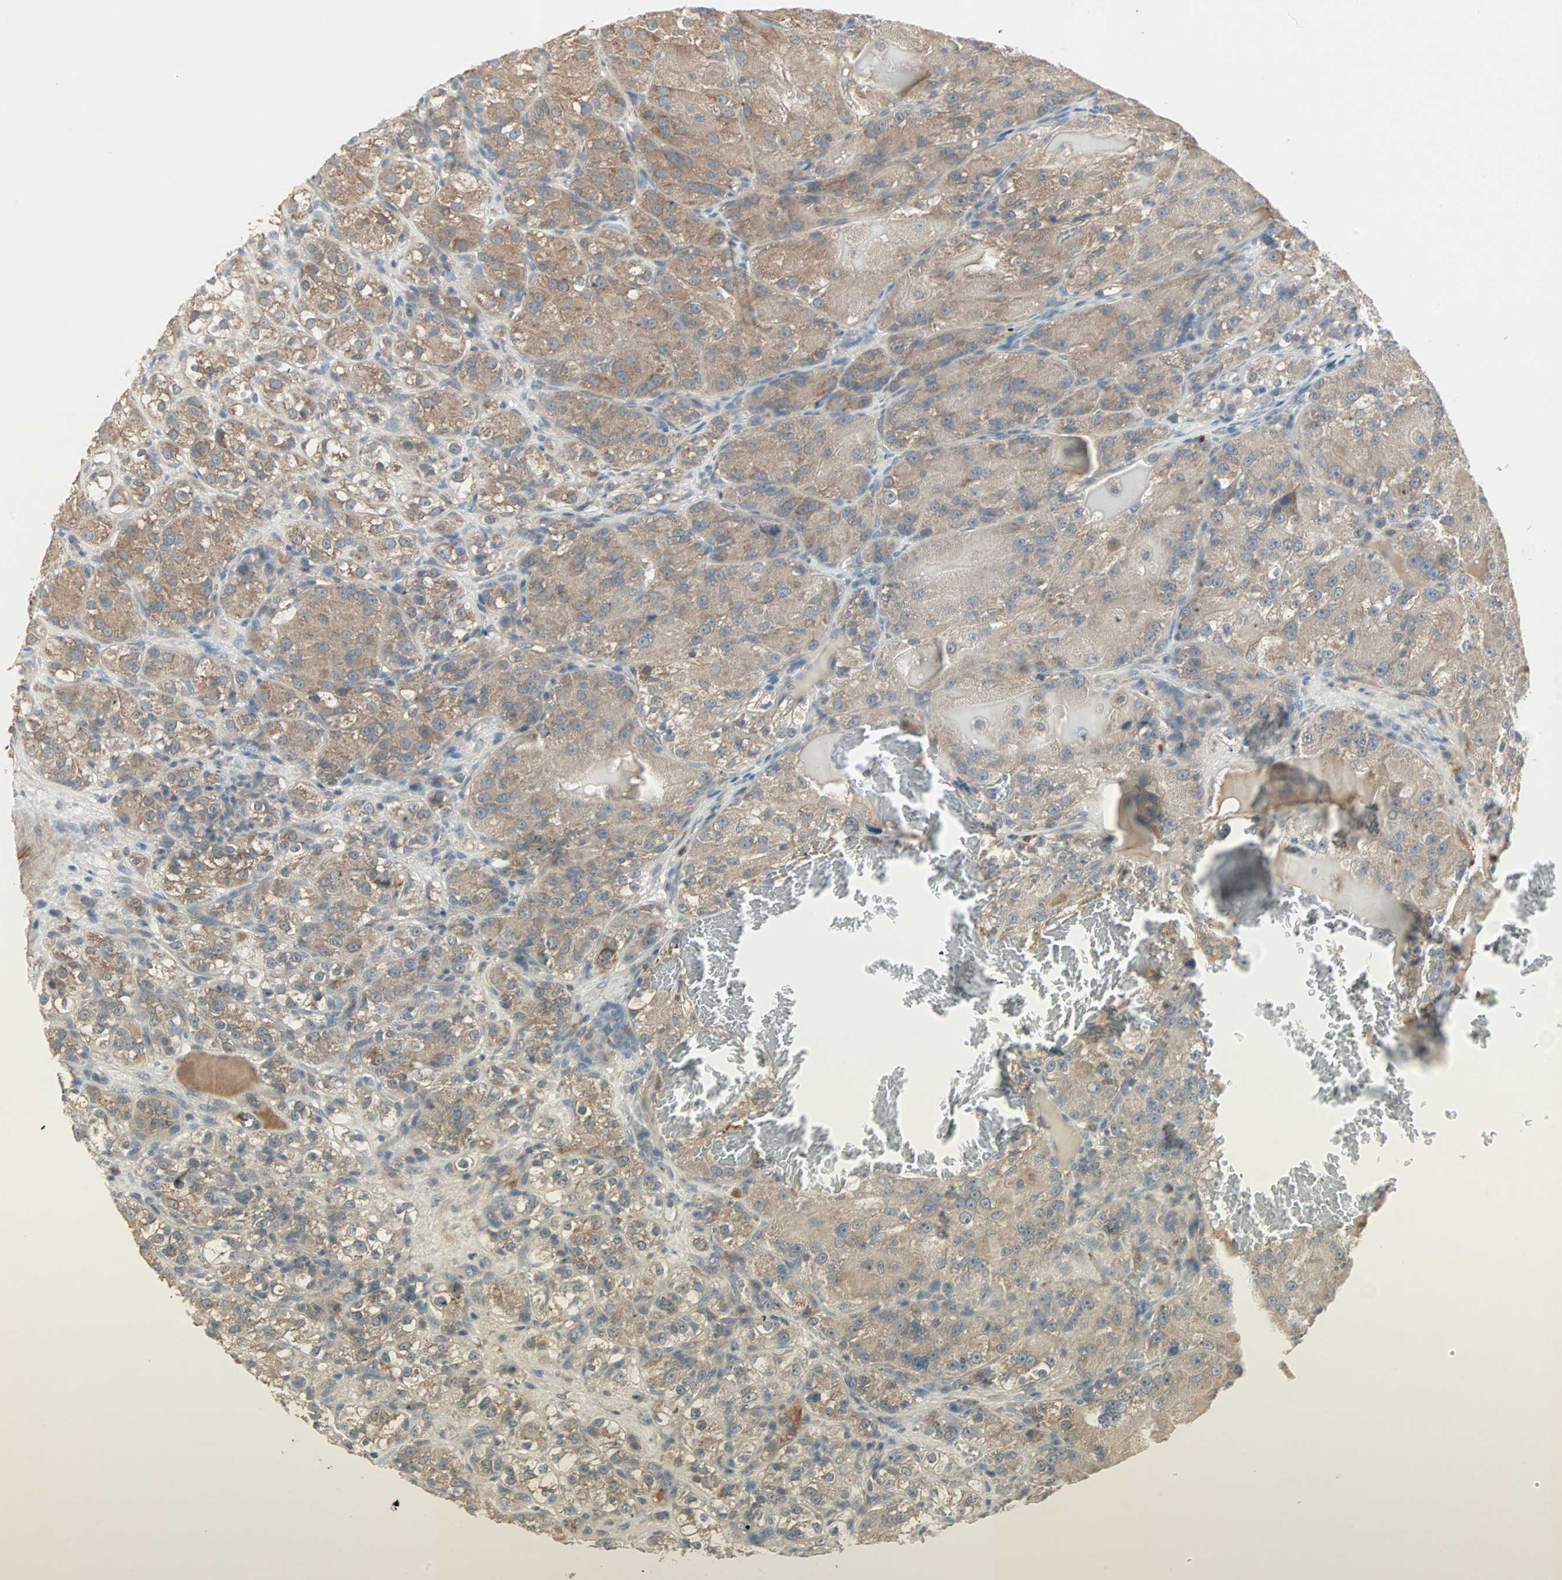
{"staining": {"intensity": "moderate", "quantity": "25%-75%", "location": "cytoplasmic/membranous"}, "tissue": "renal cancer", "cell_type": "Tumor cells", "image_type": "cancer", "snomed": [{"axis": "morphology", "description": "Normal tissue, NOS"}, {"axis": "morphology", "description": "Adenocarcinoma, NOS"}, {"axis": "topography", "description": "Kidney"}], "caption": "Renal cancer (adenocarcinoma) stained with immunohistochemistry reveals moderate cytoplasmic/membranous positivity in about 25%-75% of tumor cells.", "gene": "JMJD7-PLA2G4B", "patient": {"sex": "male", "age": 61}}